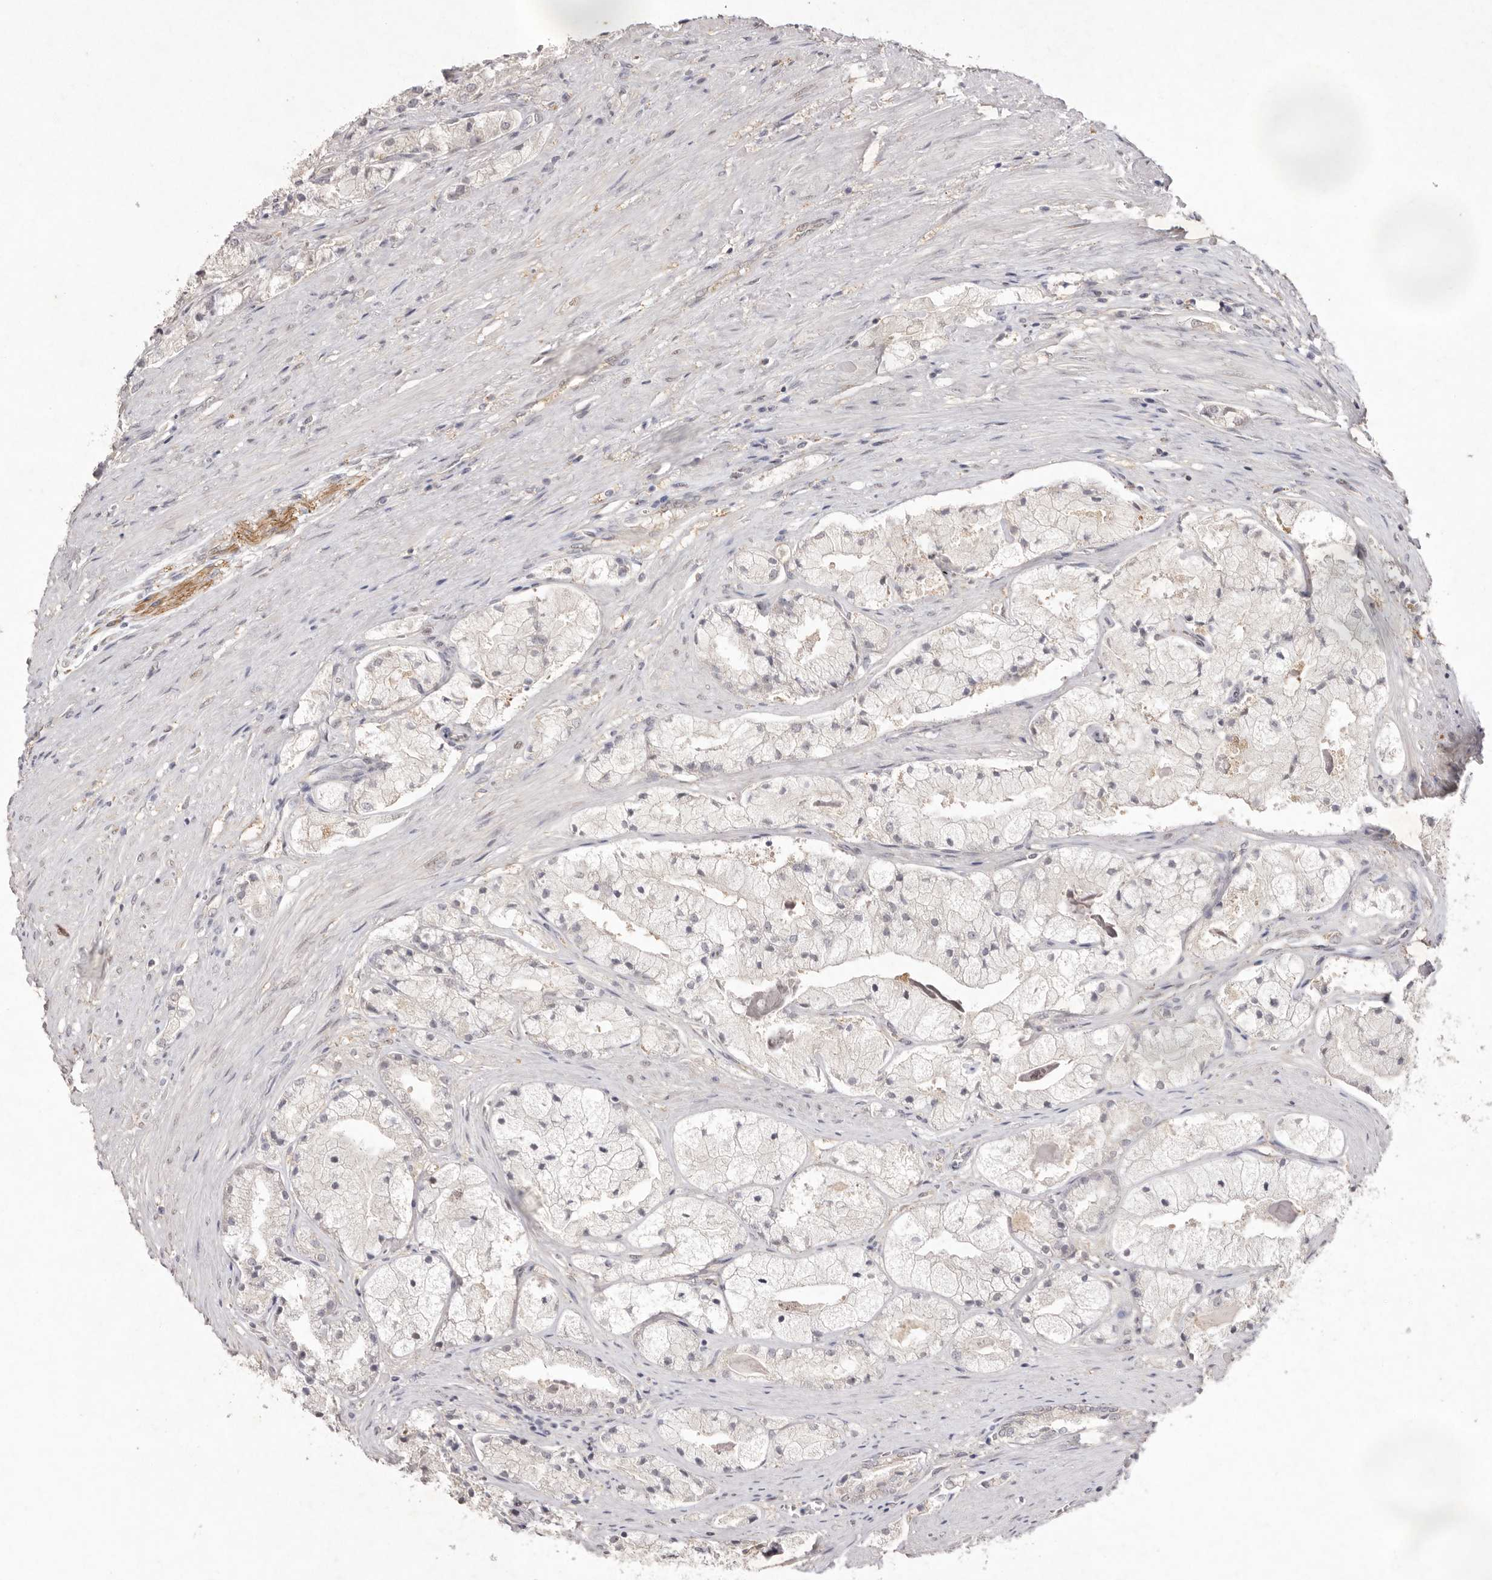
{"staining": {"intensity": "weak", "quantity": "<25%", "location": "cytoplasmic/membranous"}, "tissue": "prostate cancer", "cell_type": "Tumor cells", "image_type": "cancer", "snomed": [{"axis": "morphology", "description": "Adenocarcinoma, High grade"}, {"axis": "topography", "description": "Prostate"}], "caption": "Prostate cancer was stained to show a protein in brown. There is no significant staining in tumor cells.", "gene": "TADA1", "patient": {"sex": "male", "age": 50}}